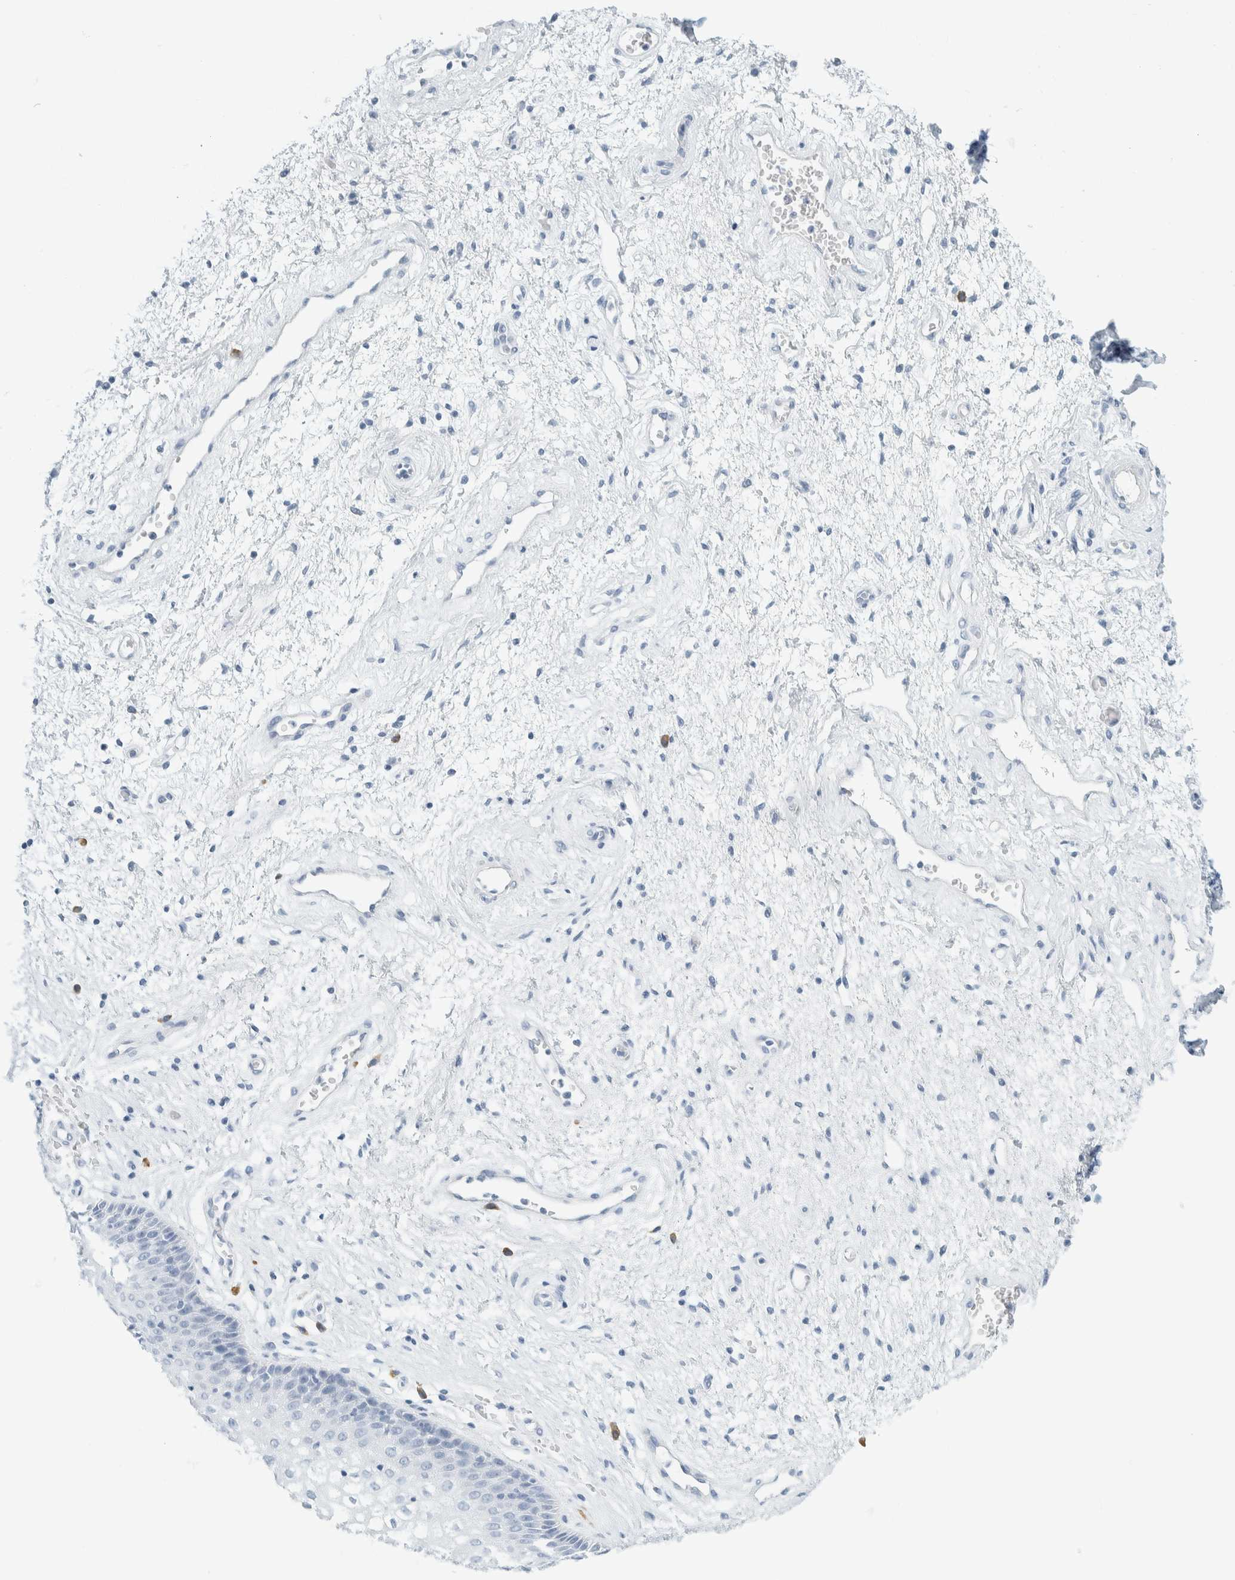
{"staining": {"intensity": "negative", "quantity": "none", "location": "none"}, "tissue": "vagina", "cell_type": "Squamous epithelial cells", "image_type": "normal", "snomed": [{"axis": "morphology", "description": "Normal tissue, NOS"}, {"axis": "topography", "description": "Vagina"}], "caption": "Human vagina stained for a protein using immunohistochemistry shows no positivity in squamous epithelial cells.", "gene": "ARHGAP27", "patient": {"sex": "female", "age": 34}}